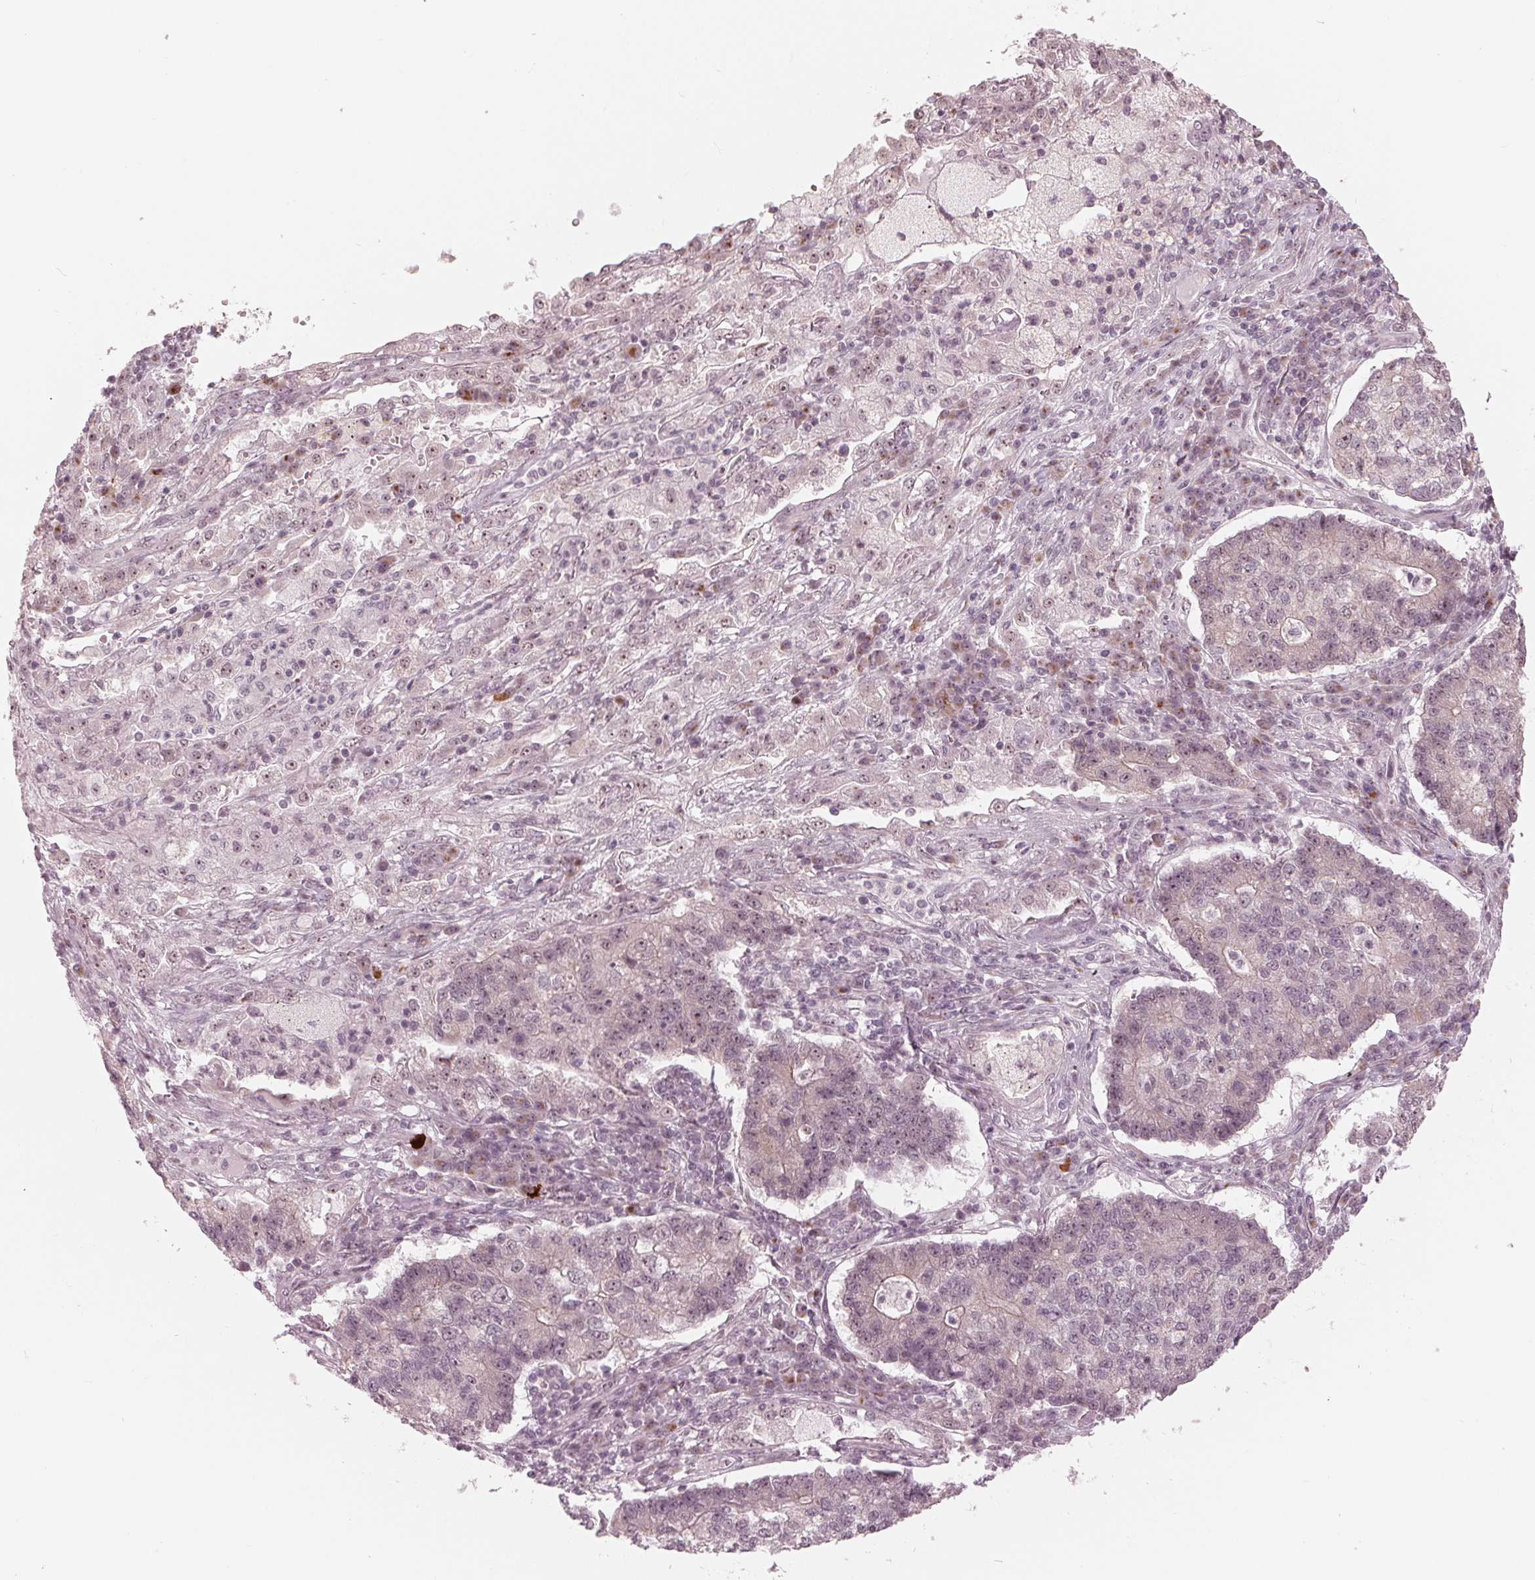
{"staining": {"intensity": "weak", "quantity": "<25%", "location": "nuclear"}, "tissue": "lung cancer", "cell_type": "Tumor cells", "image_type": "cancer", "snomed": [{"axis": "morphology", "description": "Adenocarcinoma, NOS"}, {"axis": "topography", "description": "Lung"}], "caption": "Histopathology image shows no protein positivity in tumor cells of adenocarcinoma (lung) tissue.", "gene": "SLX4", "patient": {"sex": "male", "age": 57}}